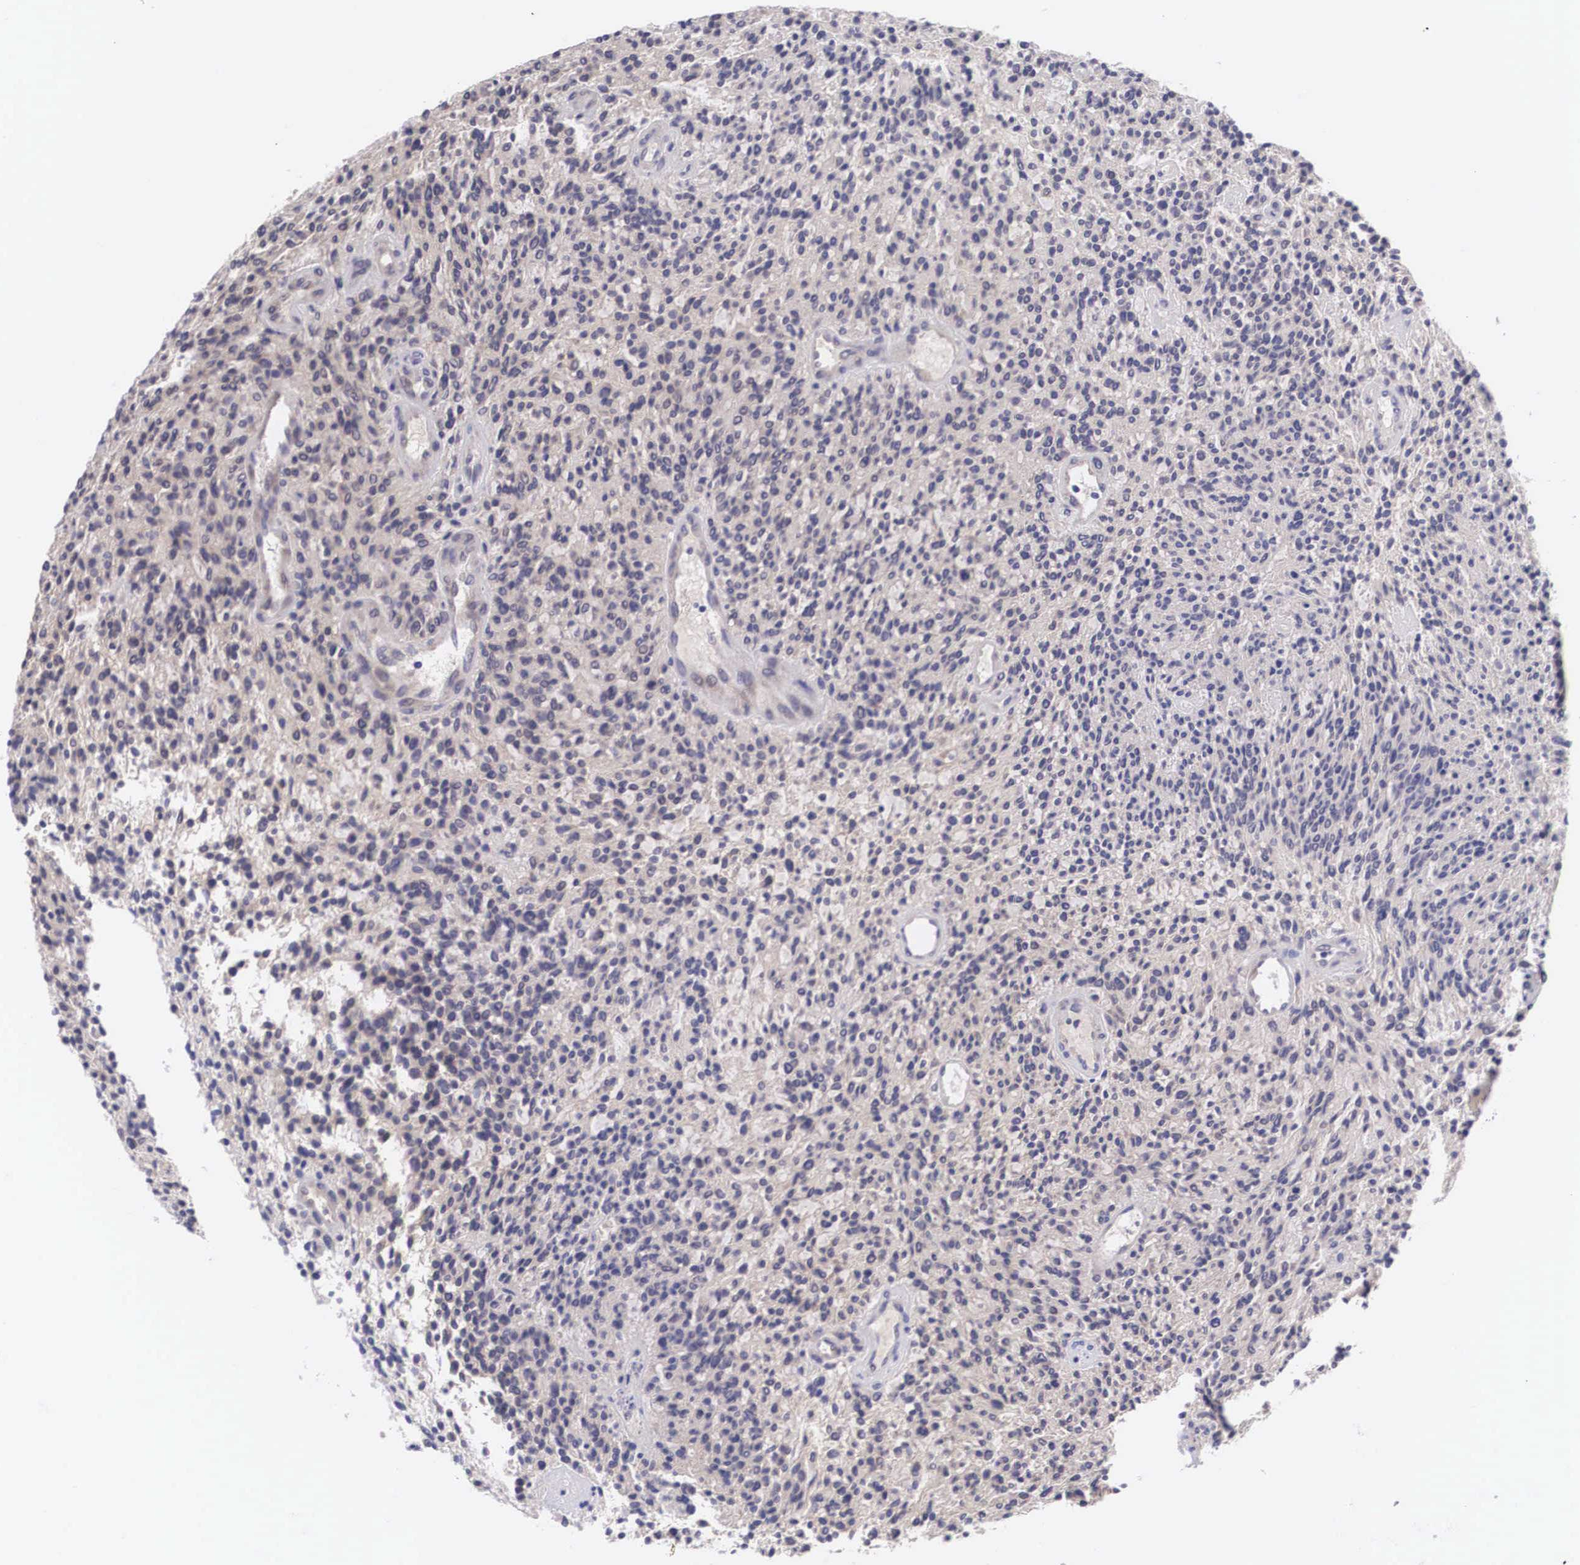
{"staining": {"intensity": "negative", "quantity": "none", "location": "none"}, "tissue": "glioma", "cell_type": "Tumor cells", "image_type": "cancer", "snomed": [{"axis": "morphology", "description": "Glioma, malignant, High grade"}, {"axis": "topography", "description": "Brain"}], "caption": "The histopathology image reveals no staining of tumor cells in high-grade glioma (malignant).", "gene": "TXLNG", "patient": {"sex": "female", "age": 13}}